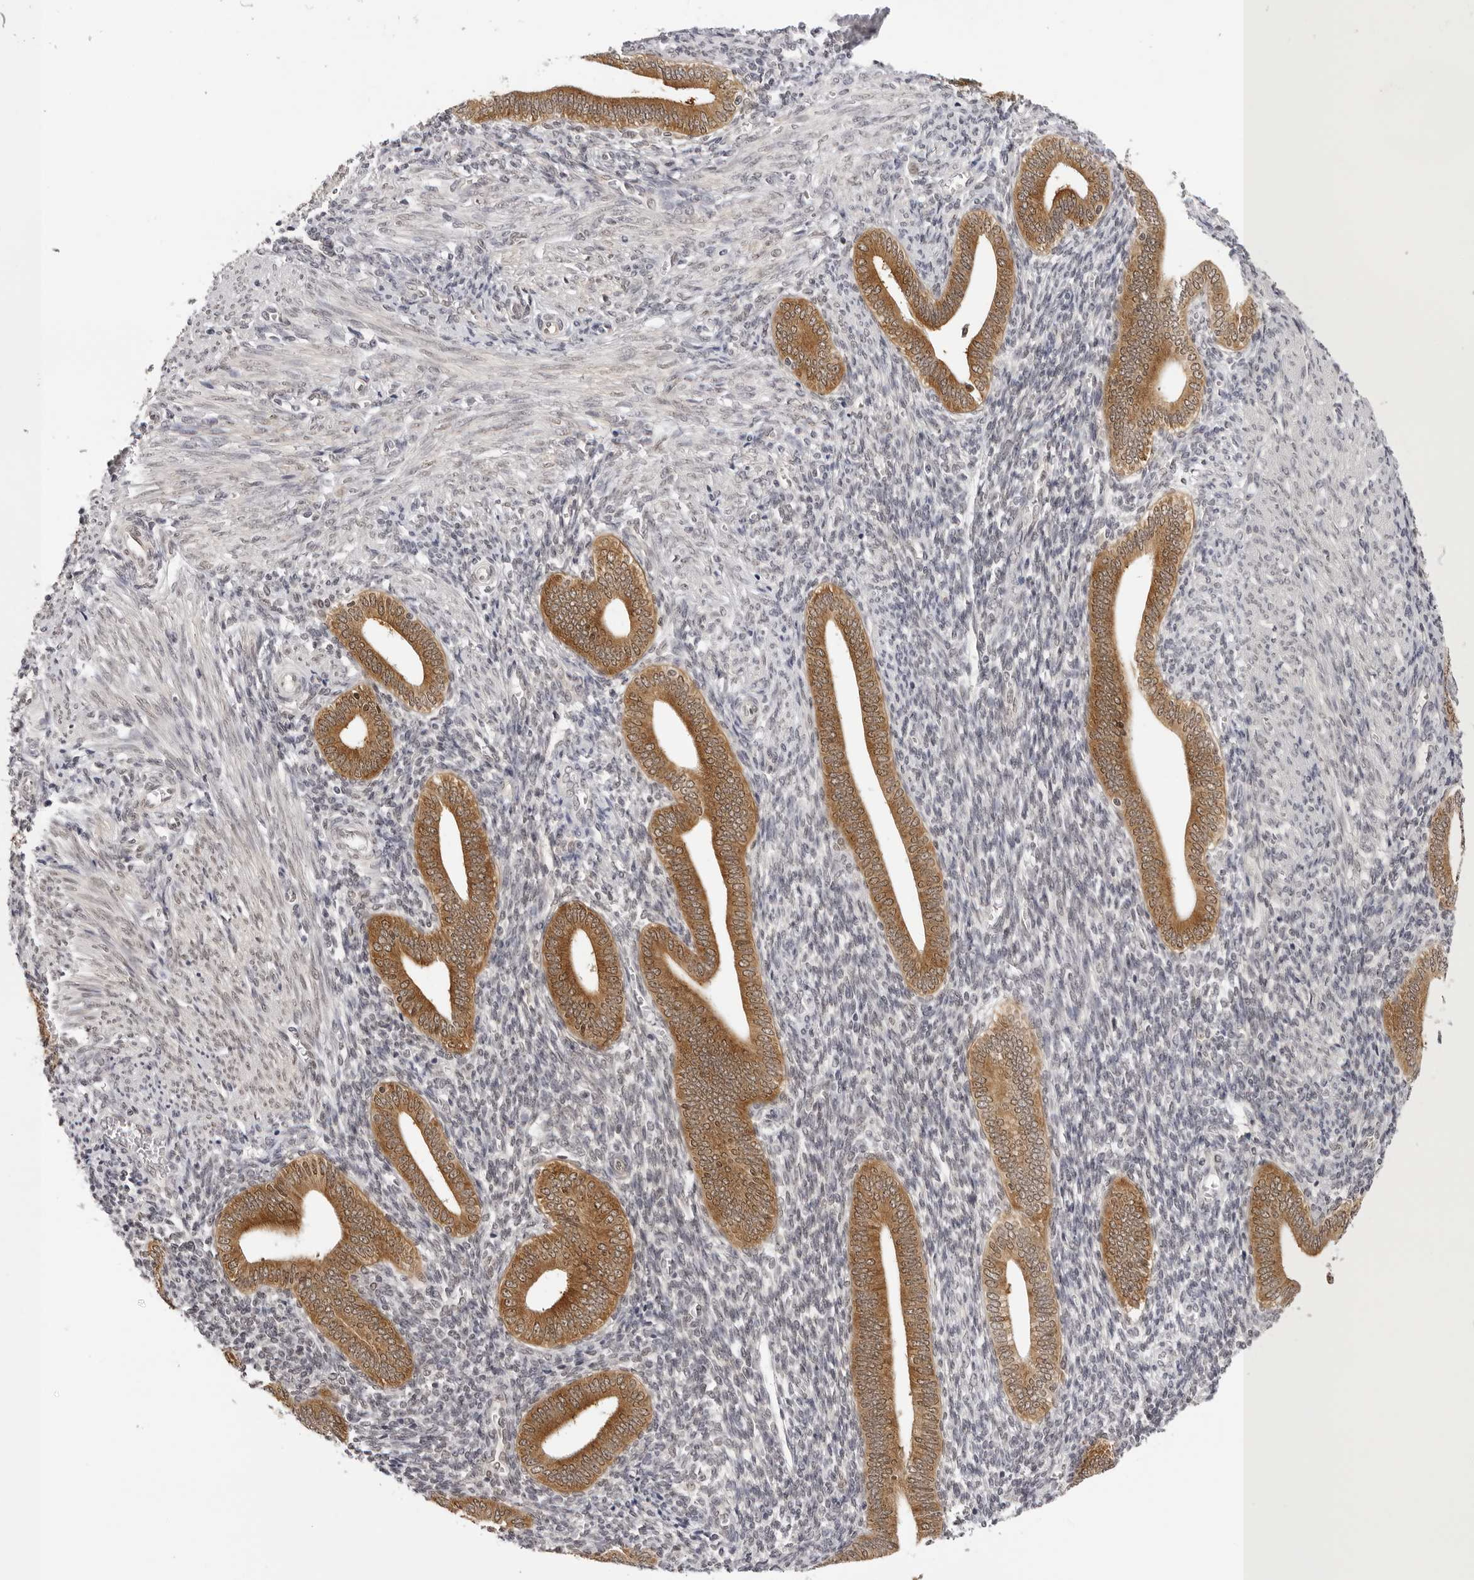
{"staining": {"intensity": "weak", "quantity": "25%-75%", "location": "nuclear"}, "tissue": "endometrium", "cell_type": "Cells in endometrial stroma", "image_type": "normal", "snomed": [{"axis": "morphology", "description": "Normal tissue, NOS"}, {"axis": "topography", "description": "Uterus"}, {"axis": "topography", "description": "Endometrium"}], "caption": "Protein analysis of benign endometrium exhibits weak nuclear staining in about 25%-75% of cells in endometrial stroma. (brown staining indicates protein expression, while blue staining denotes nuclei).", "gene": "WDR77", "patient": {"sex": "female", "age": 33}}